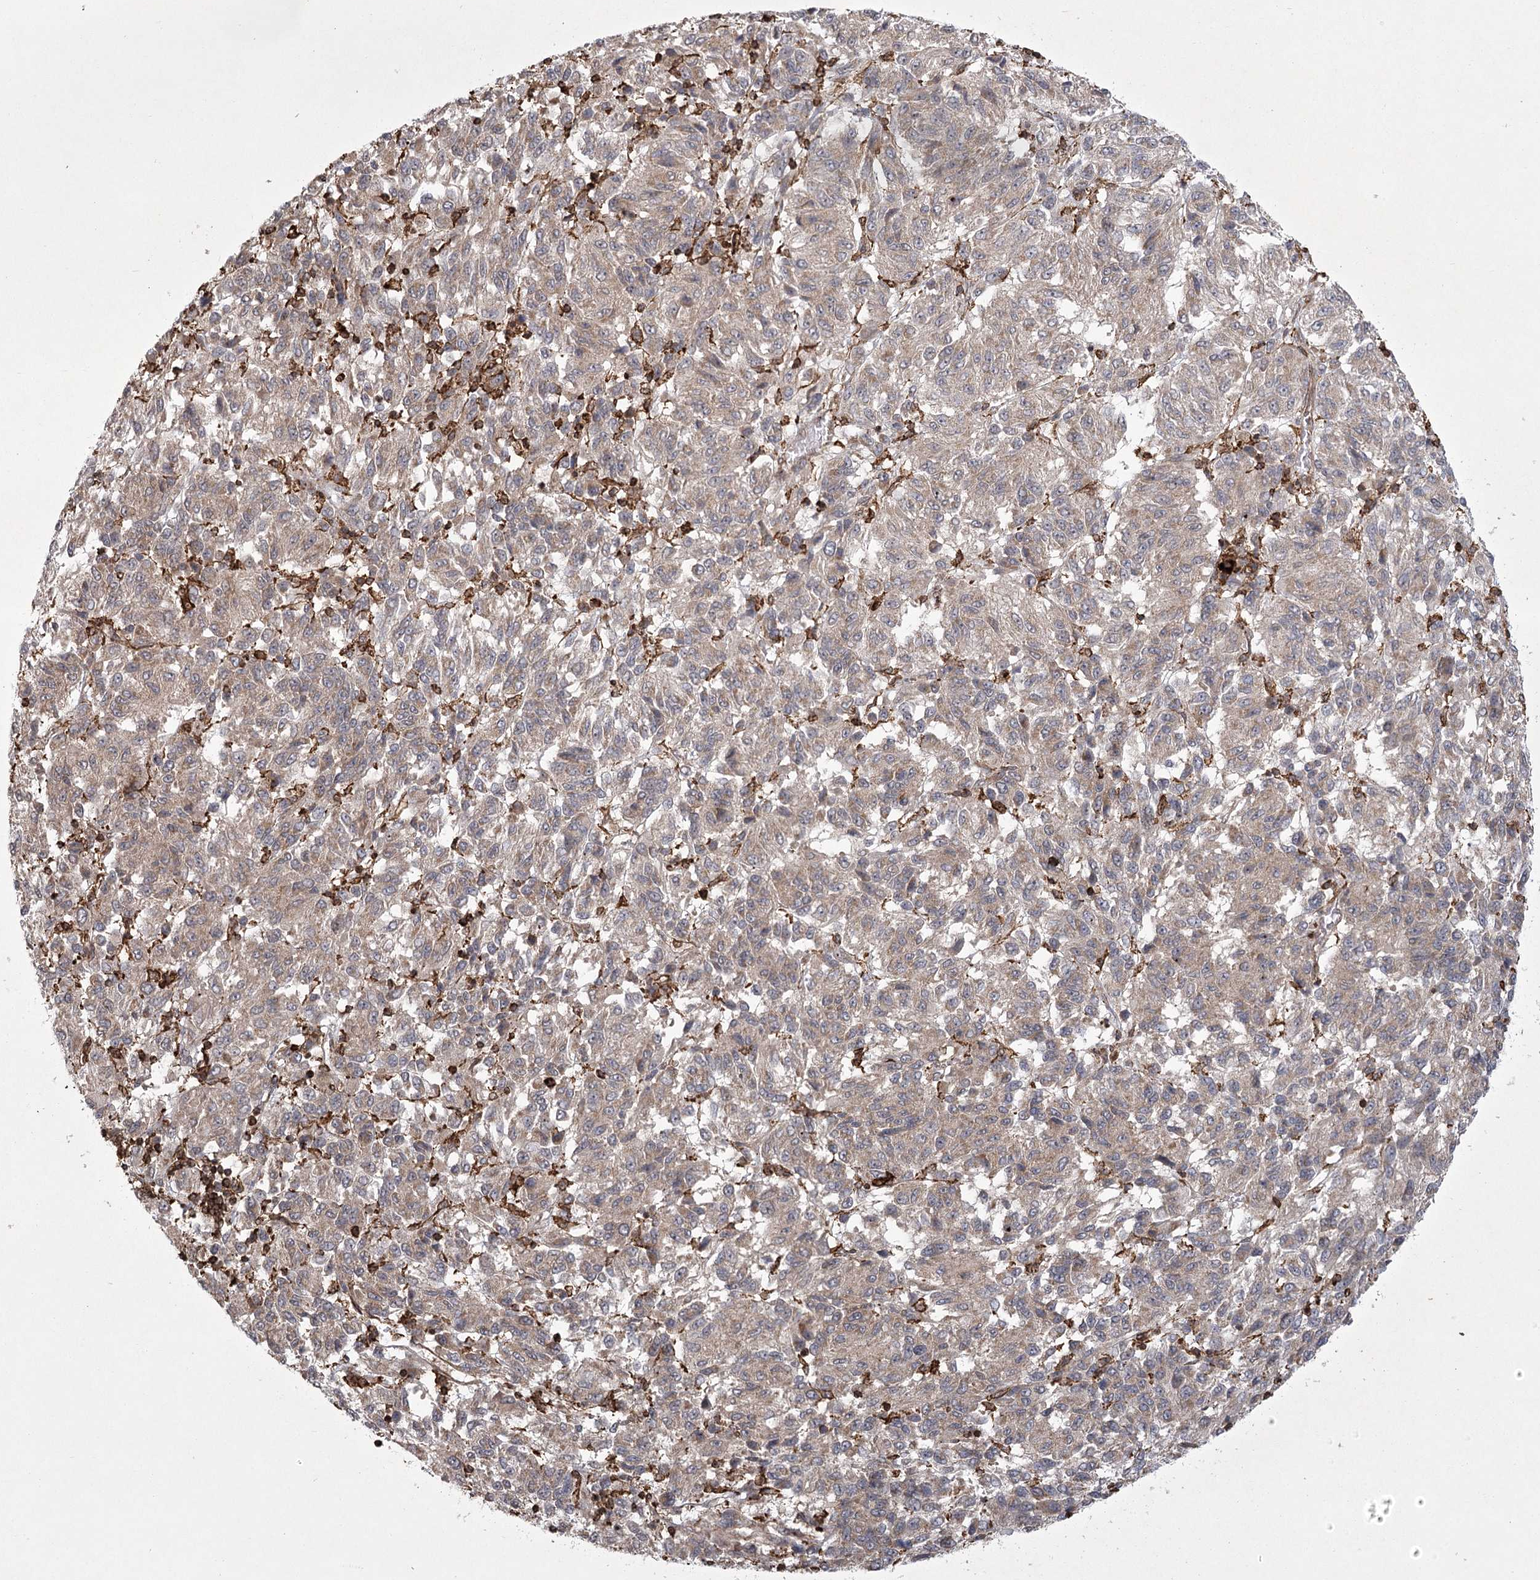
{"staining": {"intensity": "weak", "quantity": "<25%", "location": "cytoplasmic/membranous"}, "tissue": "melanoma", "cell_type": "Tumor cells", "image_type": "cancer", "snomed": [{"axis": "morphology", "description": "Malignant melanoma, Metastatic site"}, {"axis": "topography", "description": "Lung"}], "caption": "There is no significant positivity in tumor cells of melanoma.", "gene": "MEPE", "patient": {"sex": "male", "age": 64}}